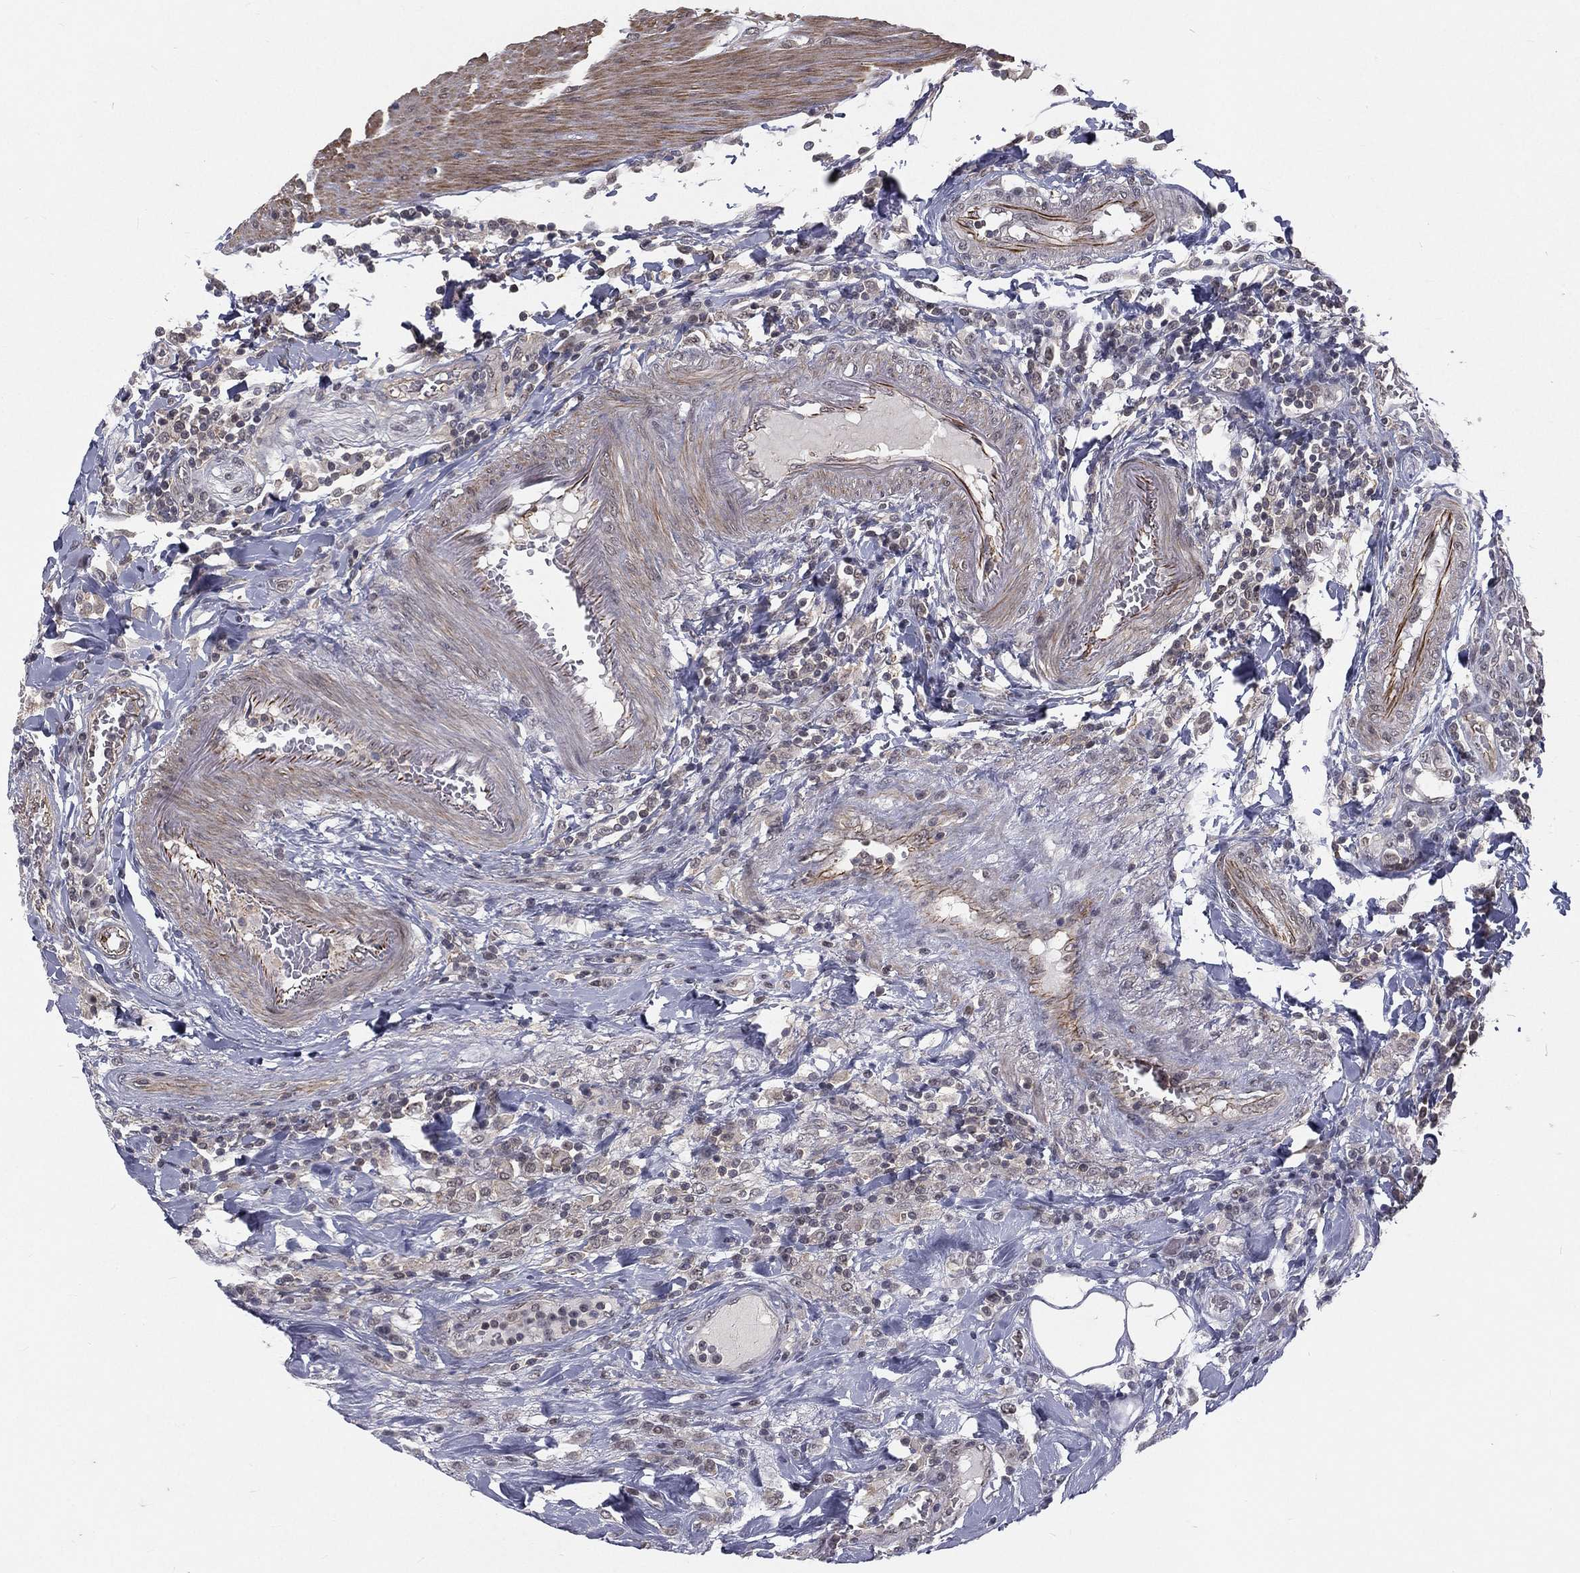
{"staining": {"intensity": "moderate", "quantity": "<25%", "location": "cytoplasmic/membranous,nuclear"}, "tissue": "colorectal cancer", "cell_type": "Tumor cells", "image_type": "cancer", "snomed": [{"axis": "morphology", "description": "Adenocarcinoma, NOS"}, {"axis": "topography", "description": "Colon"}], "caption": "Human colorectal adenocarcinoma stained with a brown dye shows moderate cytoplasmic/membranous and nuclear positive expression in approximately <25% of tumor cells.", "gene": "MORC2", "patient": {"sex": "female", "age": 48}}